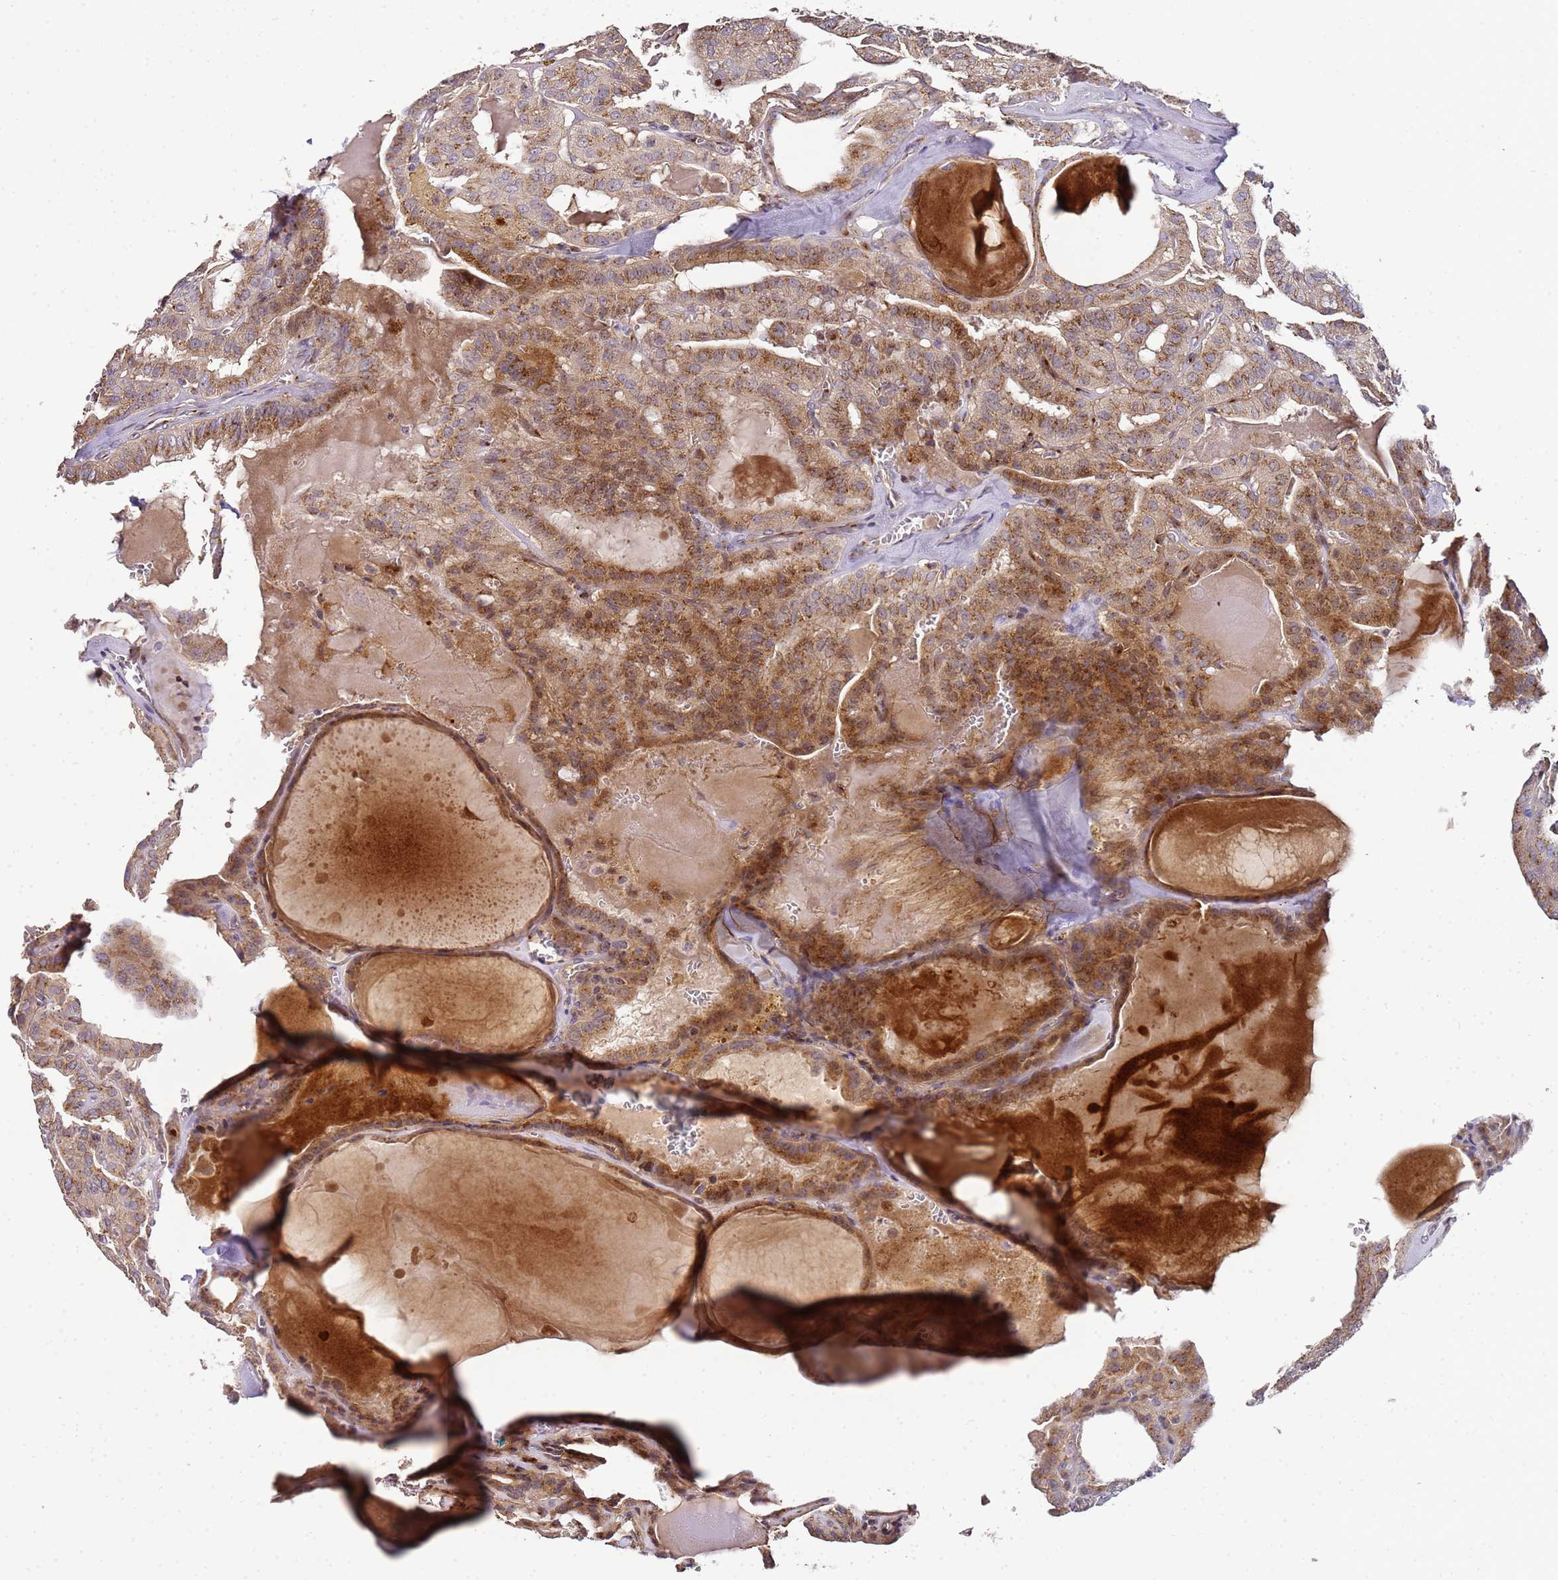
{"staining": {"intensity": "moderate", "quantity": ">75%", "location": "cytoplasmic/membranous"}, "tissue": "thyroid cancer", "cell_type": "Tumor cells", "image_type": "cancer", "snomed": [{"axis": "morphology", "description": "Papillary adenocarcinoma, NOS"}, {"axis": "topography", "description": "Thyroid gland"}], "caption": "Protein expression analysis of papillary adenocarcinoma (thyroid) shows moderate cytoplasmic/membranous positivity in approximately >75% of tumor cells. The staining was performed using DAB, with brown indicating positive protein expression. Nuclei are stained blue with hematoxylin.", "gene": "MRPL49", "patient": {"sex": "male", "age": 52}}